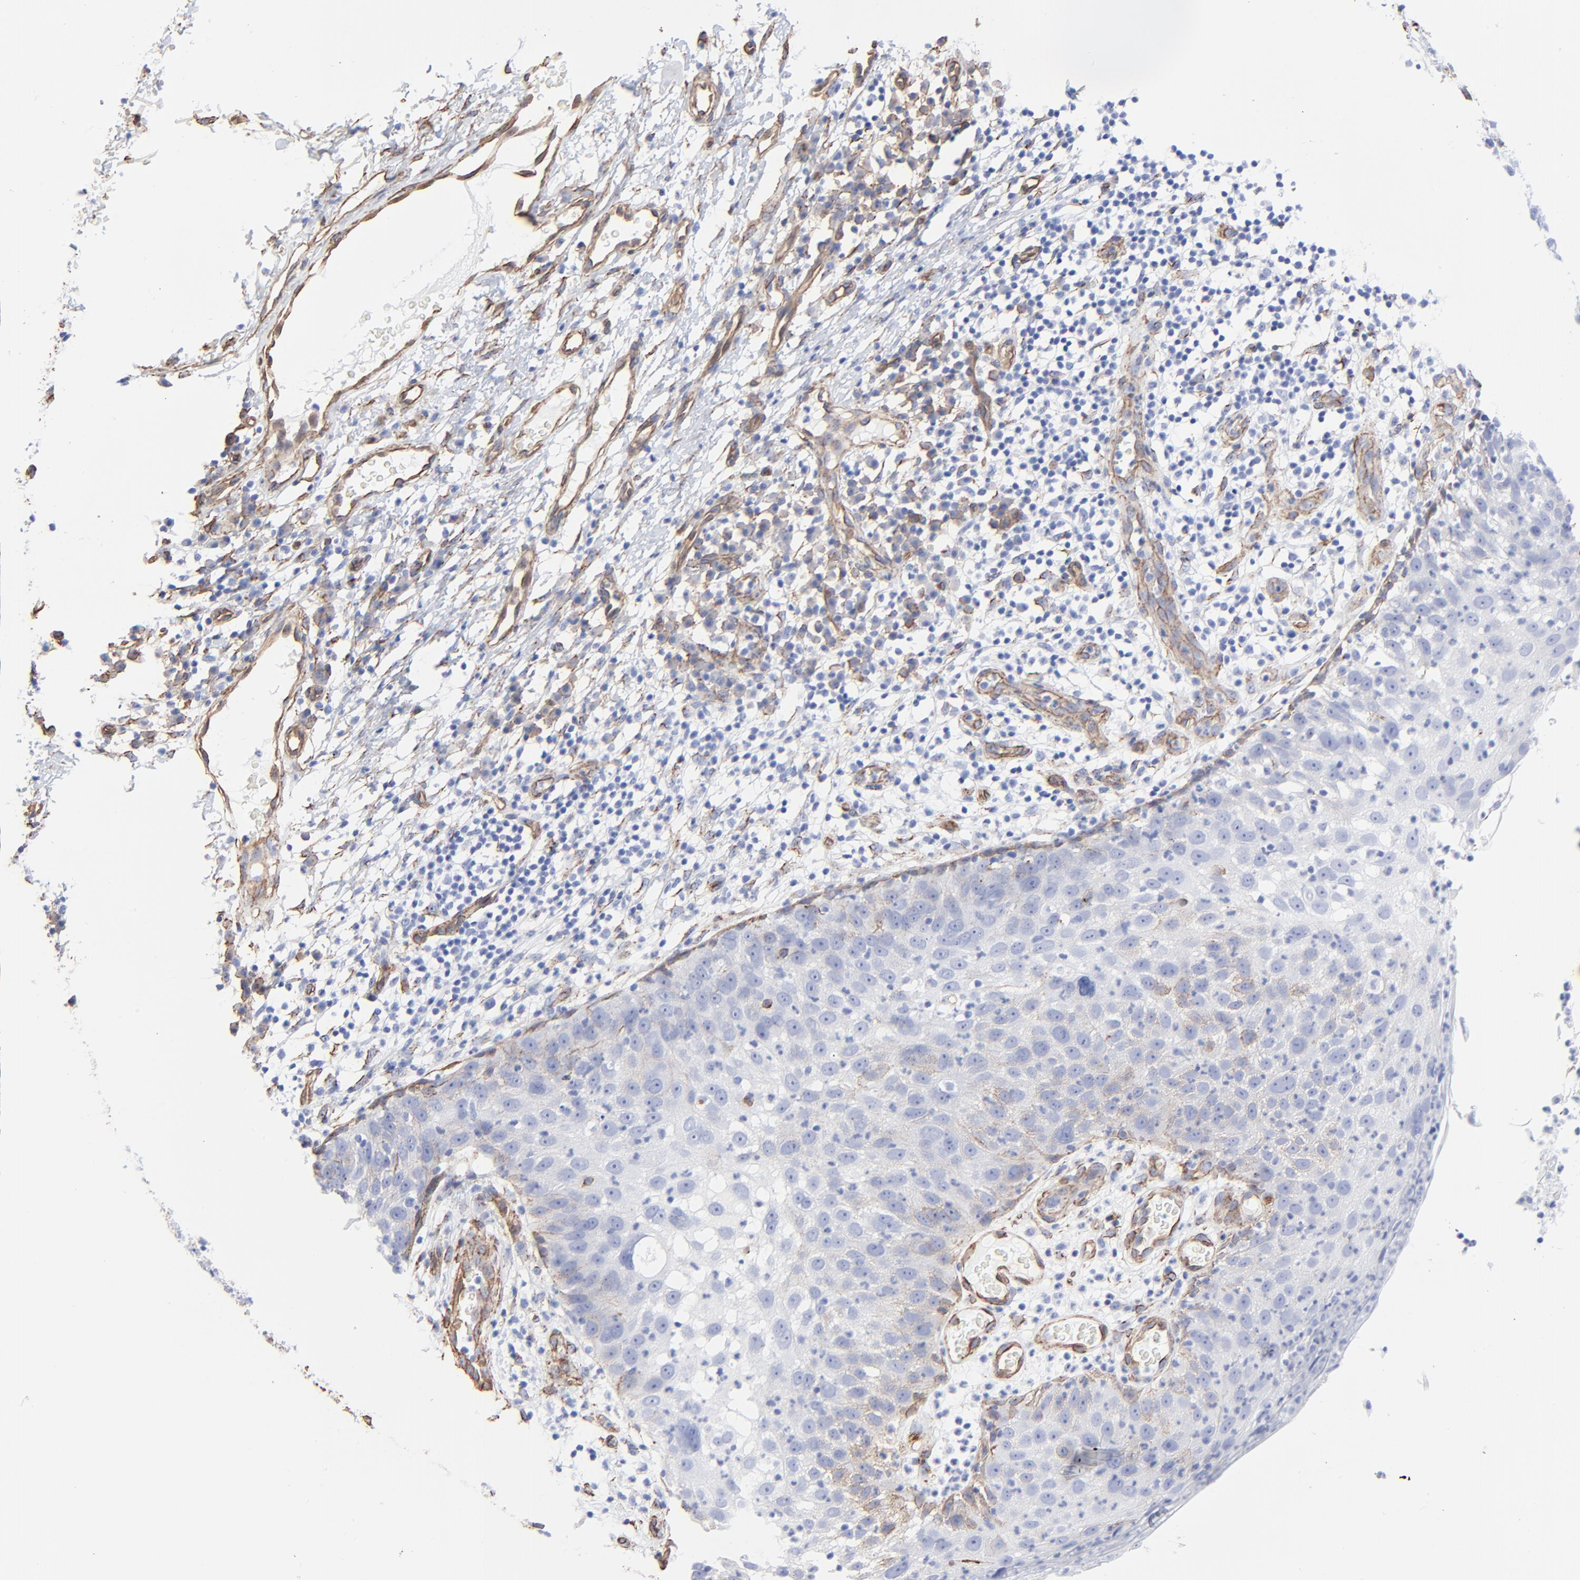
{"staining": {"intensity": "moderate", "quantity": "<25%", "location": "cytoplasmic/membranous"}, "tissue": "skin cancer", "cell_type": "Tumor cells", "image_type": "cancer", "snomed": [{"axis": "morphology", "description": "Squamous cell carcinoma, NOS"}, {"axis": "topography", "description": "Skin"}], "caption": "DAB immunohistochemical staining of skin cancer (squamous cell carcinoma) displays moderate cytoplasmic/membranous protein staining in about <25% of tumor cells.", "gene": "CAV1", "patient": {"sex": "male", "age": 87}}